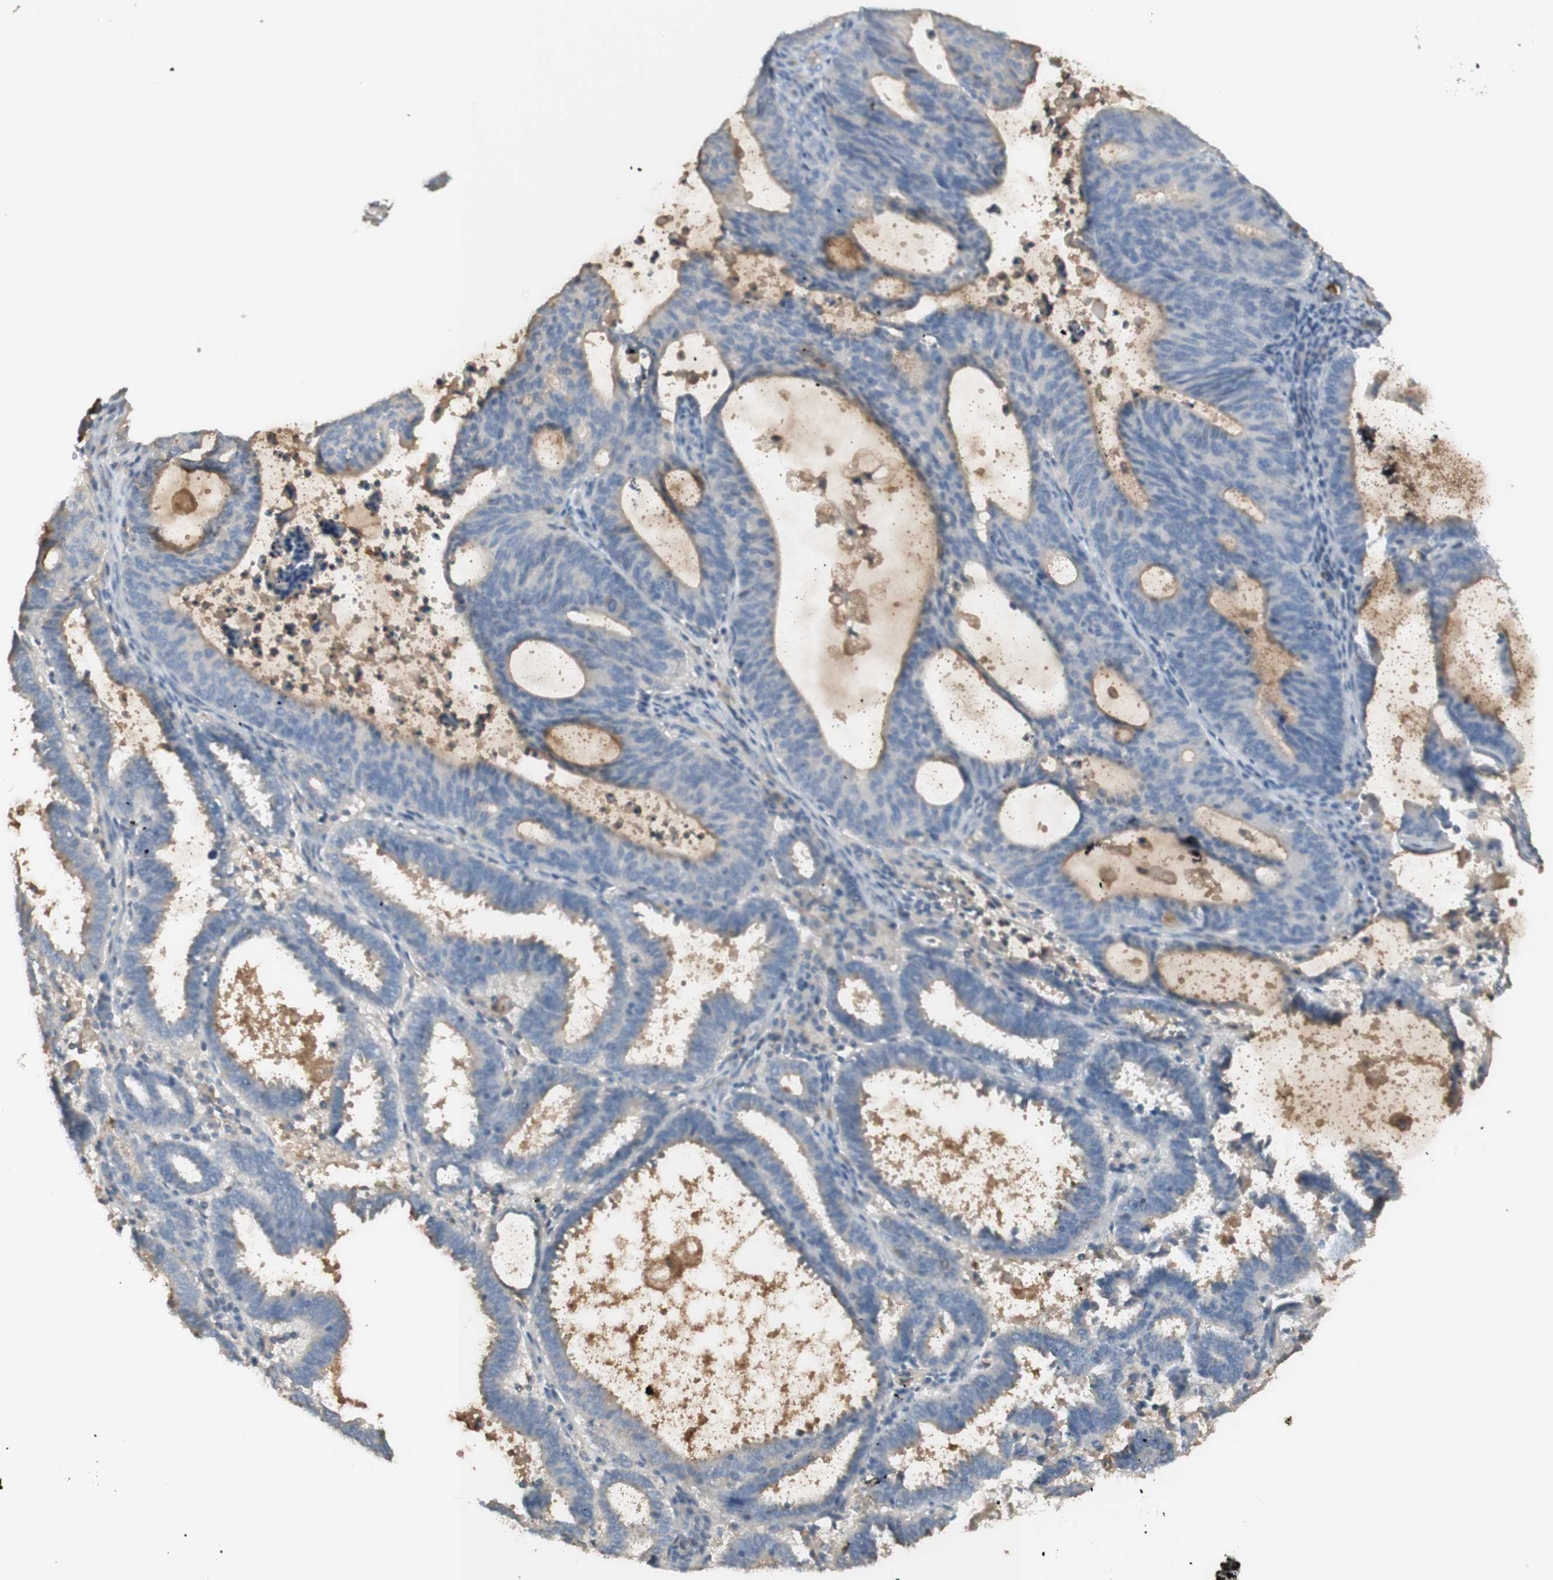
{"staining": {"intensity": "negative", "quantity": "none", "location": "none"}, "tissue": "endometrial cancer", "cell_type": "Tumor cells", "image_type": "cancer", "snomed": [{"axis": "morphology", "description": "Adenocarcinoma, NOS"}, {"axis": "topography", "description": "Uterus"}], "caption": "Immunohistochemistry (IHC) photomicrograph of human endometrial adenocarcinoma stained for a protein (brown), which reveals no expression in tumor cells.", "gene": "IFNG", "patient": {"sex": "female", "age": 83}}